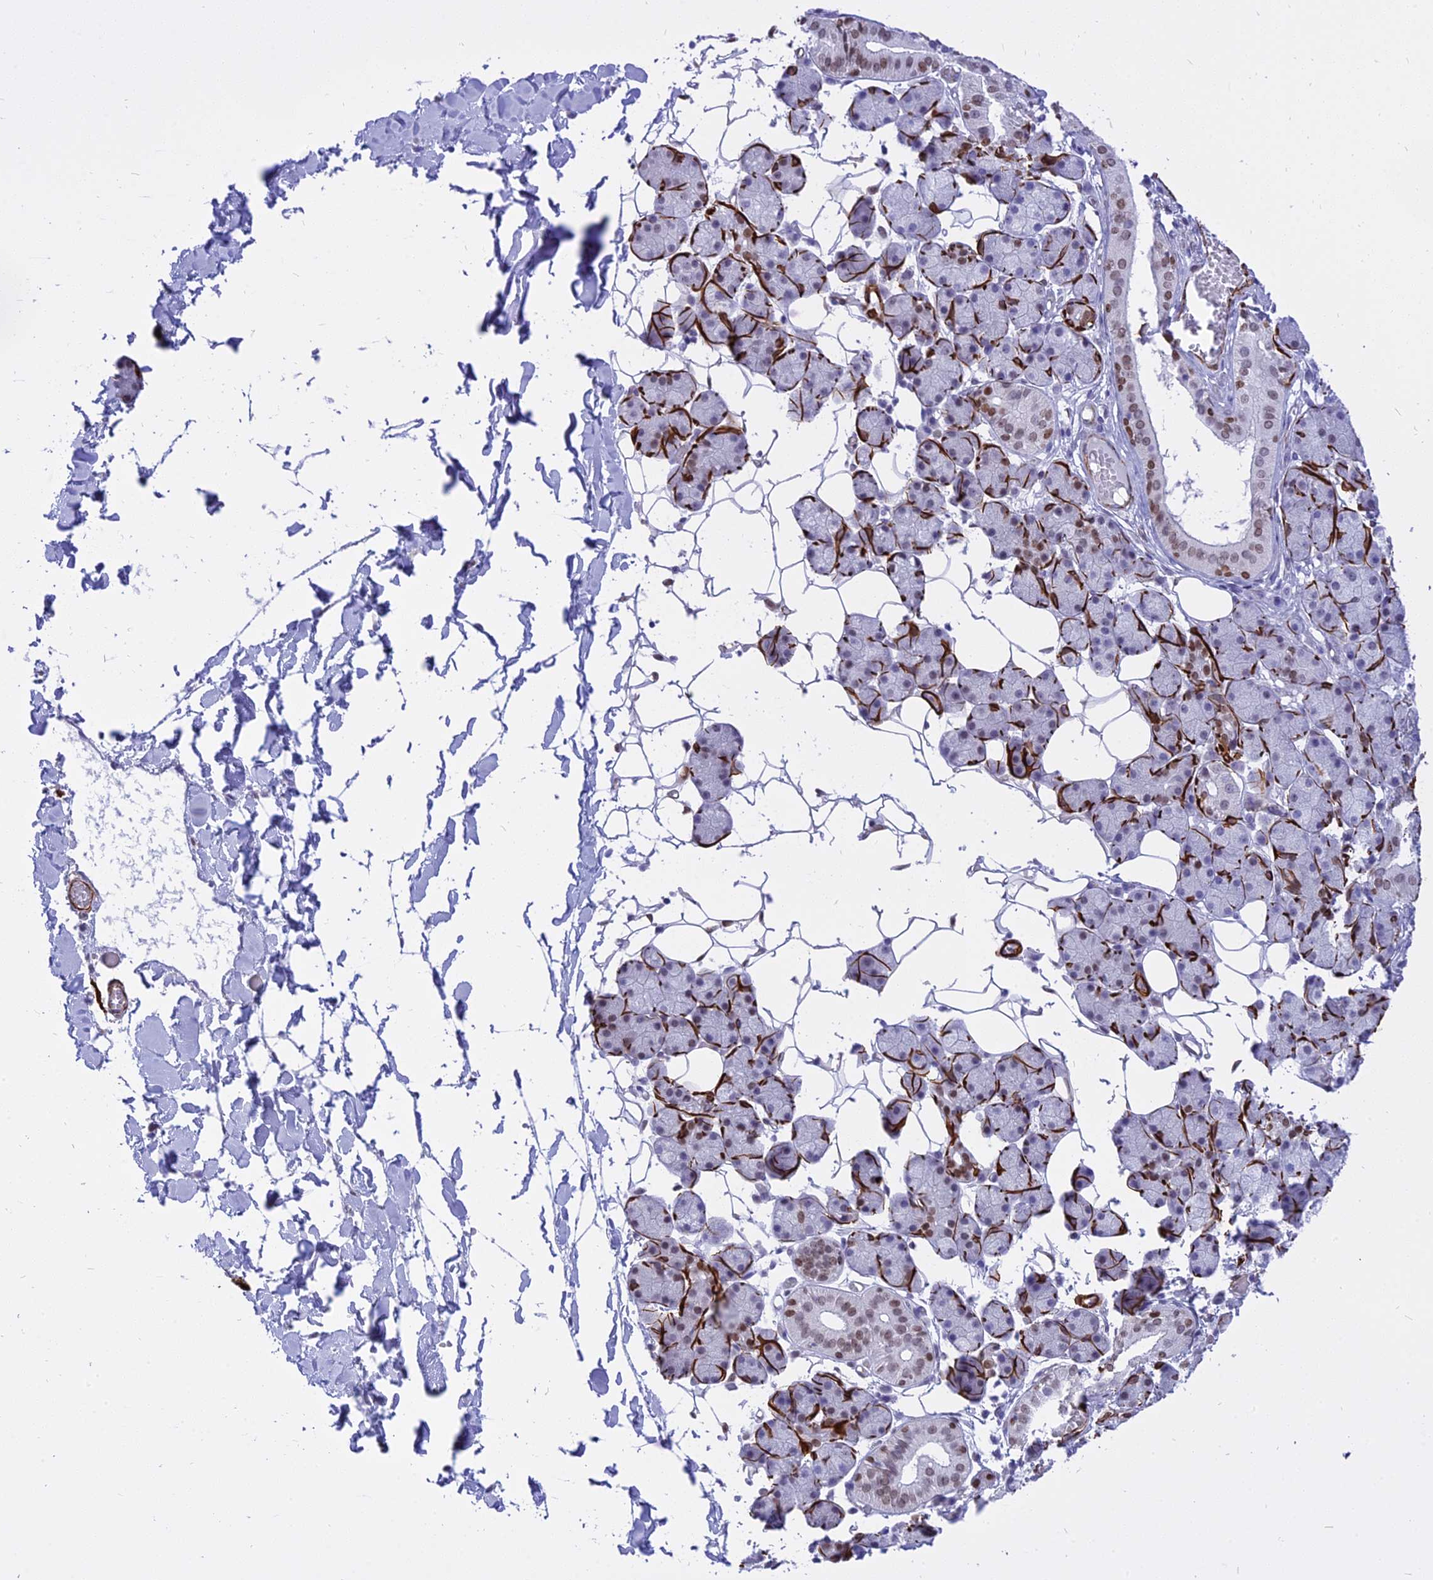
{"staining": {"intensity": "moderate", "quantity": "25%-75%", "location": "nuclear"}, "tissue": "salivary gland", "cell_type": "Glandular cells", "image_type": "normal", "snomed": [{"axis": "morphology", "description": "Normal tissue, NOS"}, {"axis": "topography", "description": "Salivary gland"}], "caption": "Brown immunohistochemical staining in unremarkable salivary gland exhibits moderate nuclear expression in approximately 25%-75% of glandular cells.", "gene": "CENPV", "patient": {"sex": "female", "age": 33}}